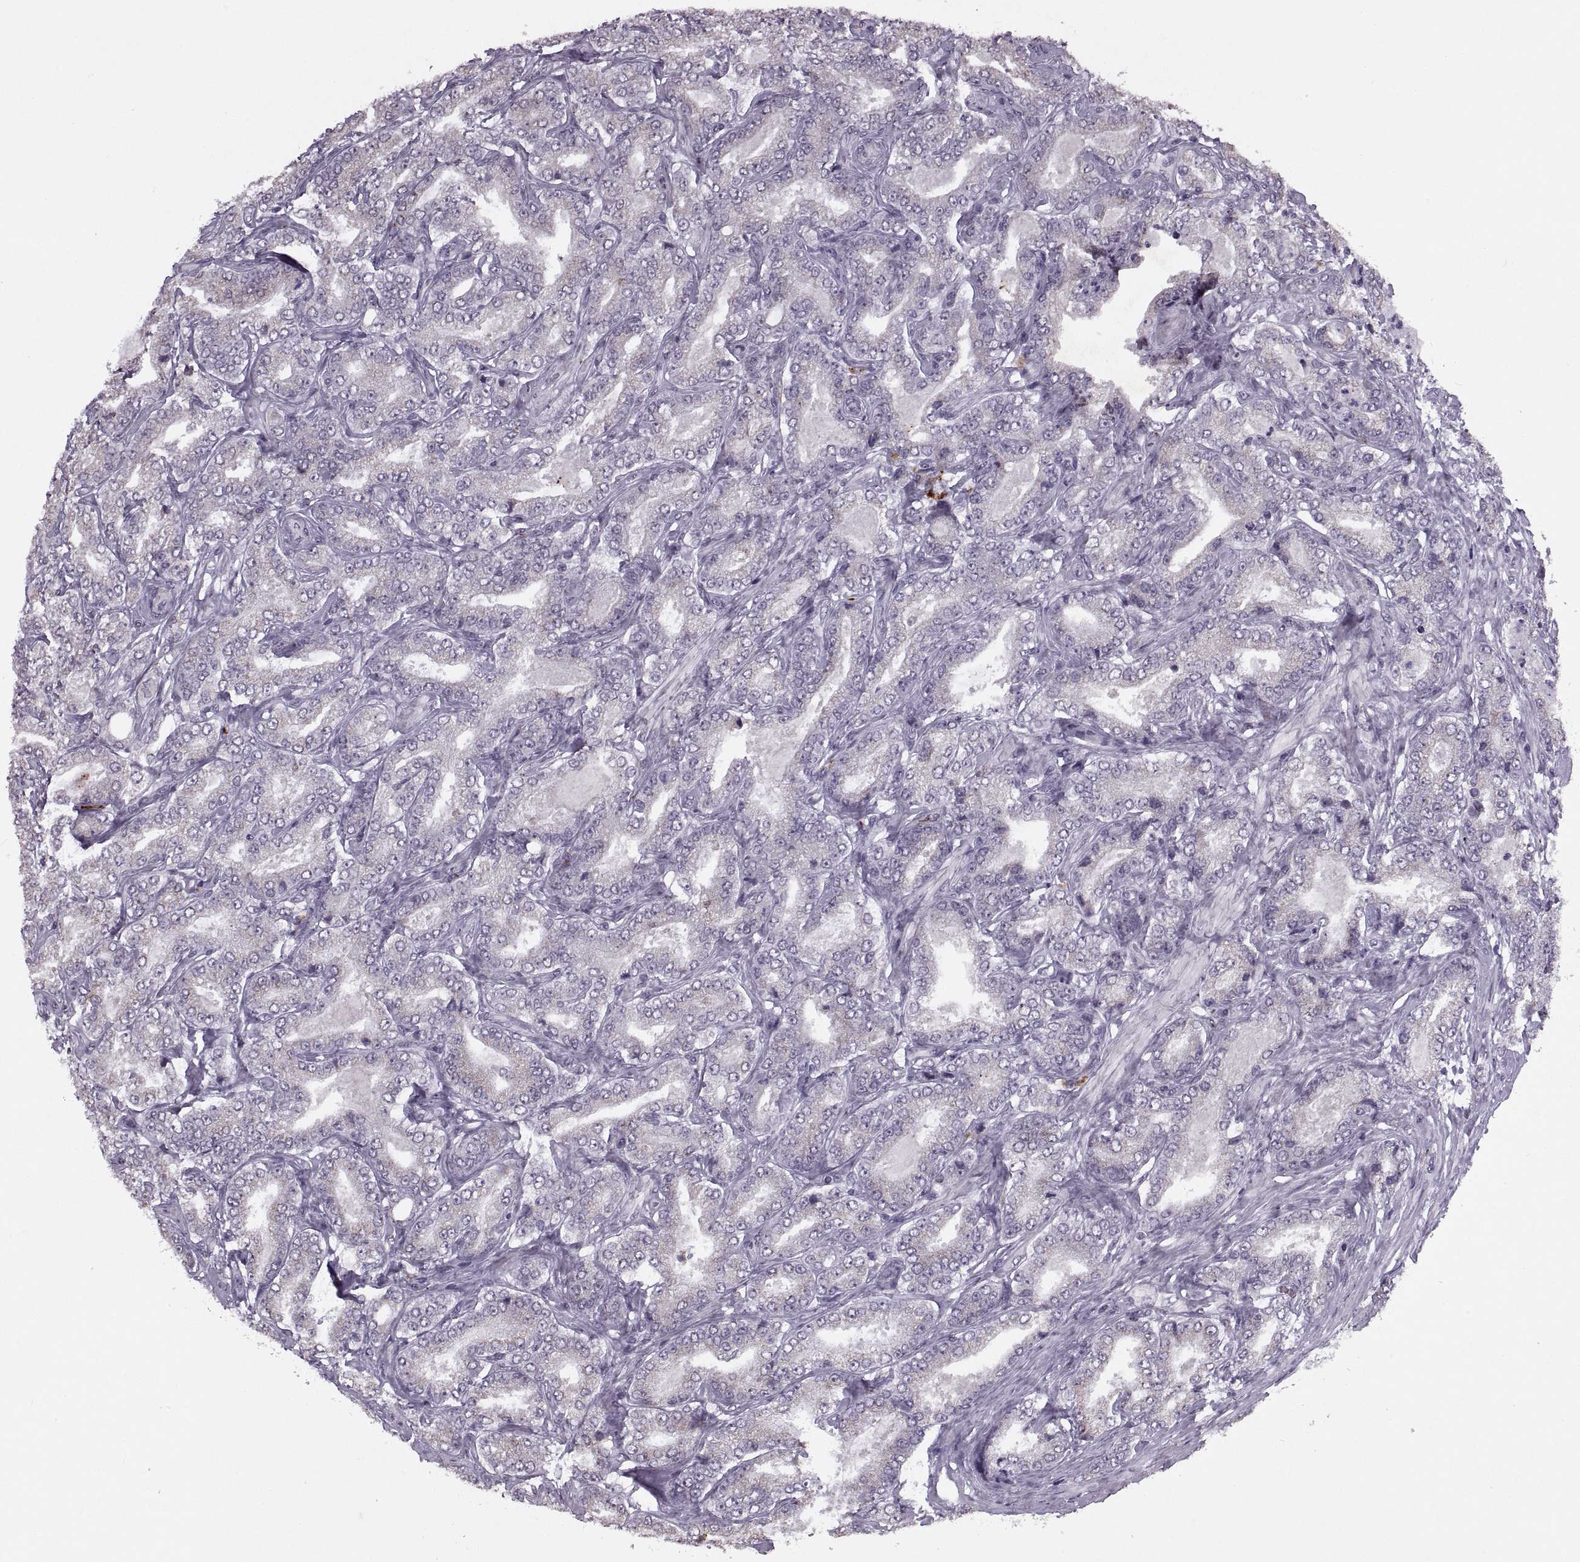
{"staining": {"intensity": "negative", "quantity": "none", "location": "none"}, "tissue": "prostate cancer", "cell_type": "Tumor cells", "image_type": "cancer", "snomed": [{"axis": "morphology", "description": "Adenocarcinoma, NOS"}, {"axis": "topography", "description": "Prostate"}], "caption": "Immunohistochemistry micrograph of human prostate cancer stained for a protein (brown), which demonstrates no expression in tumor cells. Nuclei are stained in blue.", "gene": "PRSS37", "patient": {"sex": "male", "age": 64}}